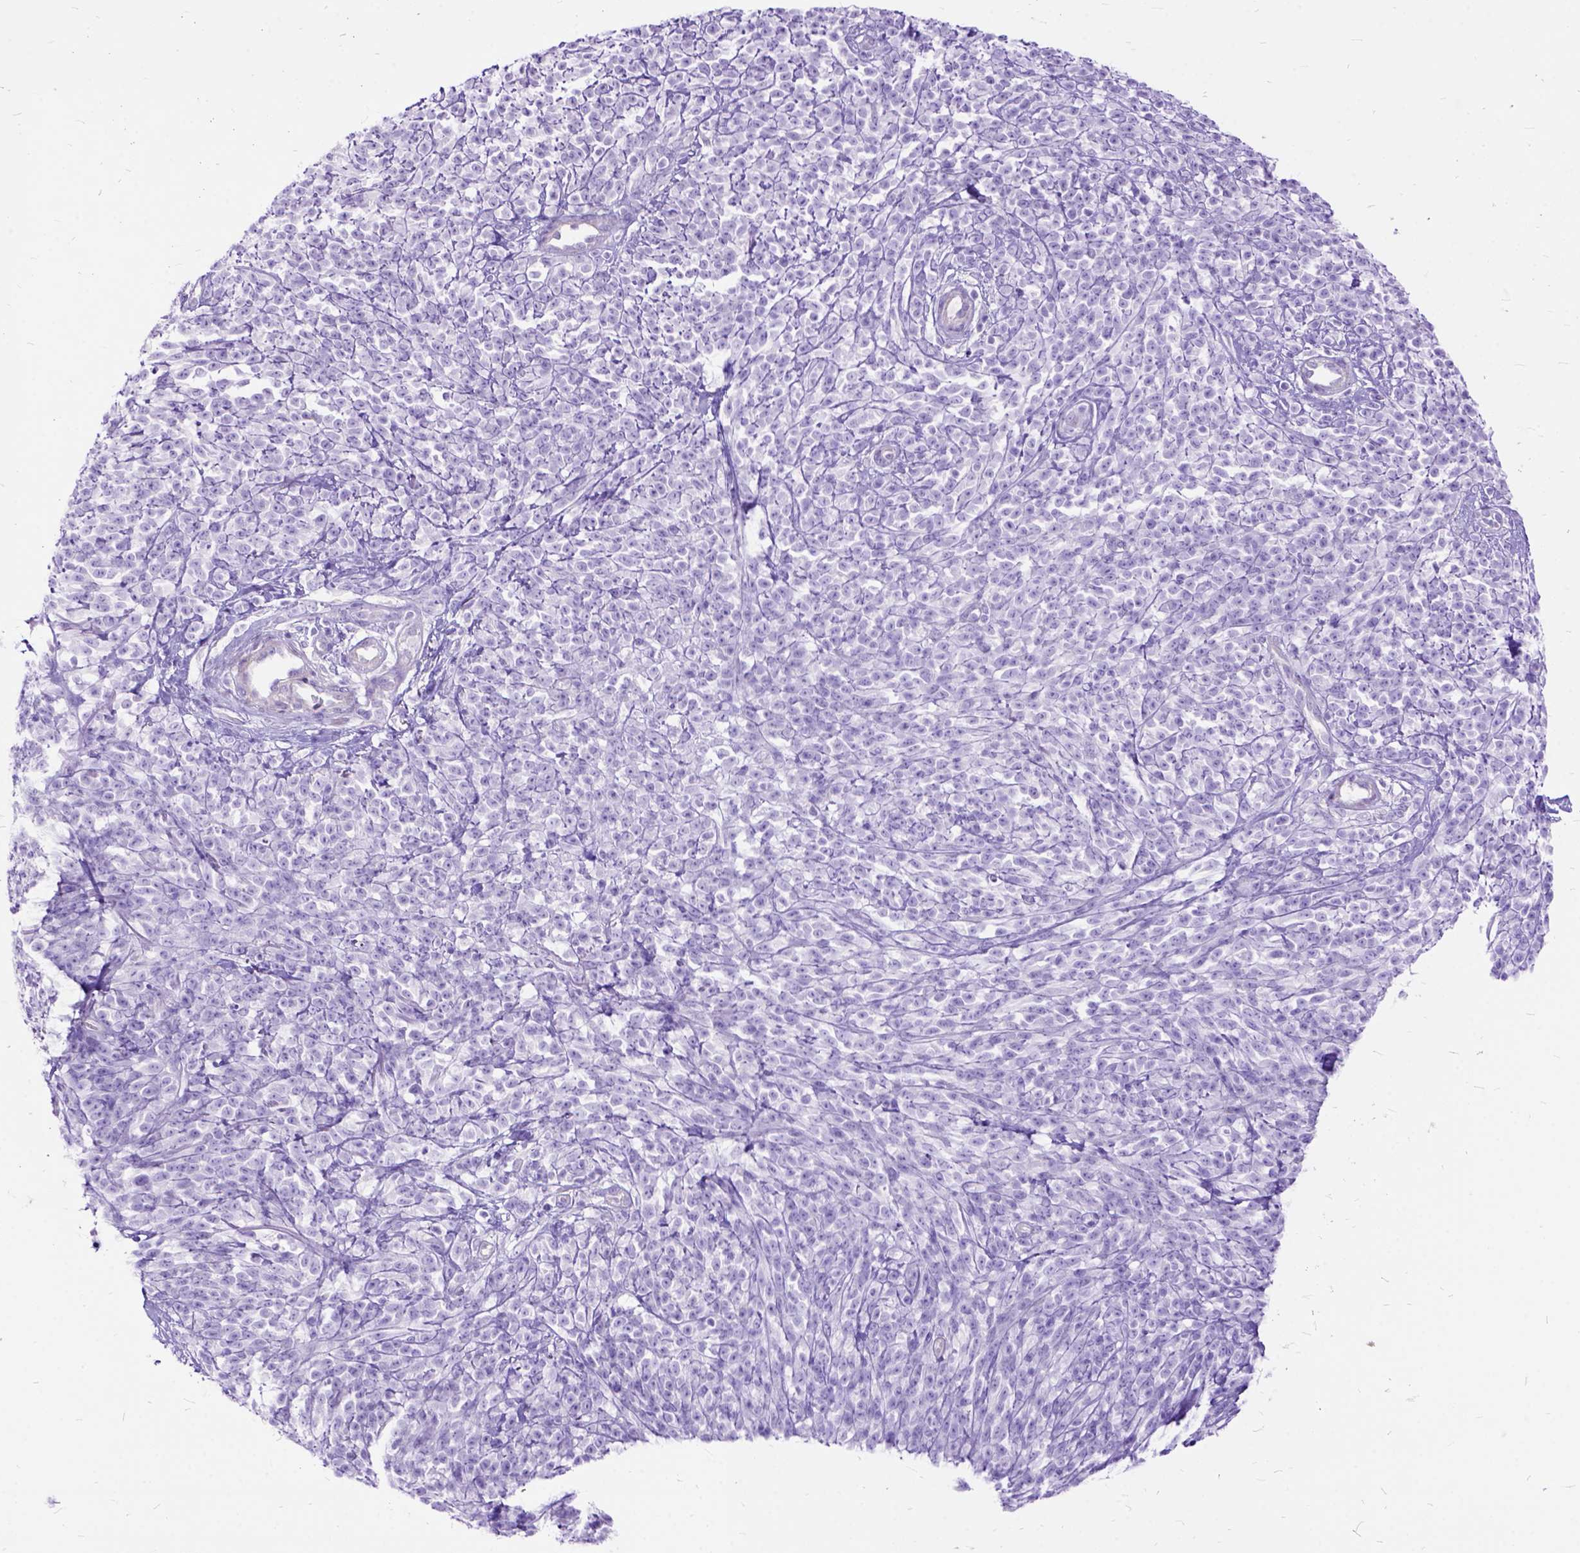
{"staining": {"intensity": "negative", "quantity": "none", "location": "none"}, "tissue": "melanoma", "cell_type": "Tumor cells", "image_type": "cancer", "snomed": [{"axis": "morphology", "description": "Malignant melanoma, NOS"}, {"axis": "topography", "description": "Skin"}, {"axis": "topography", "description": "Skin of trunk"}], "caption": "IHC image of neoplastic tissue: human melanoma stained with DAB shows no significant protein expression in tumor cells.", "gene": "ARL9", "patient": {"sex": "male", "age": 74}}